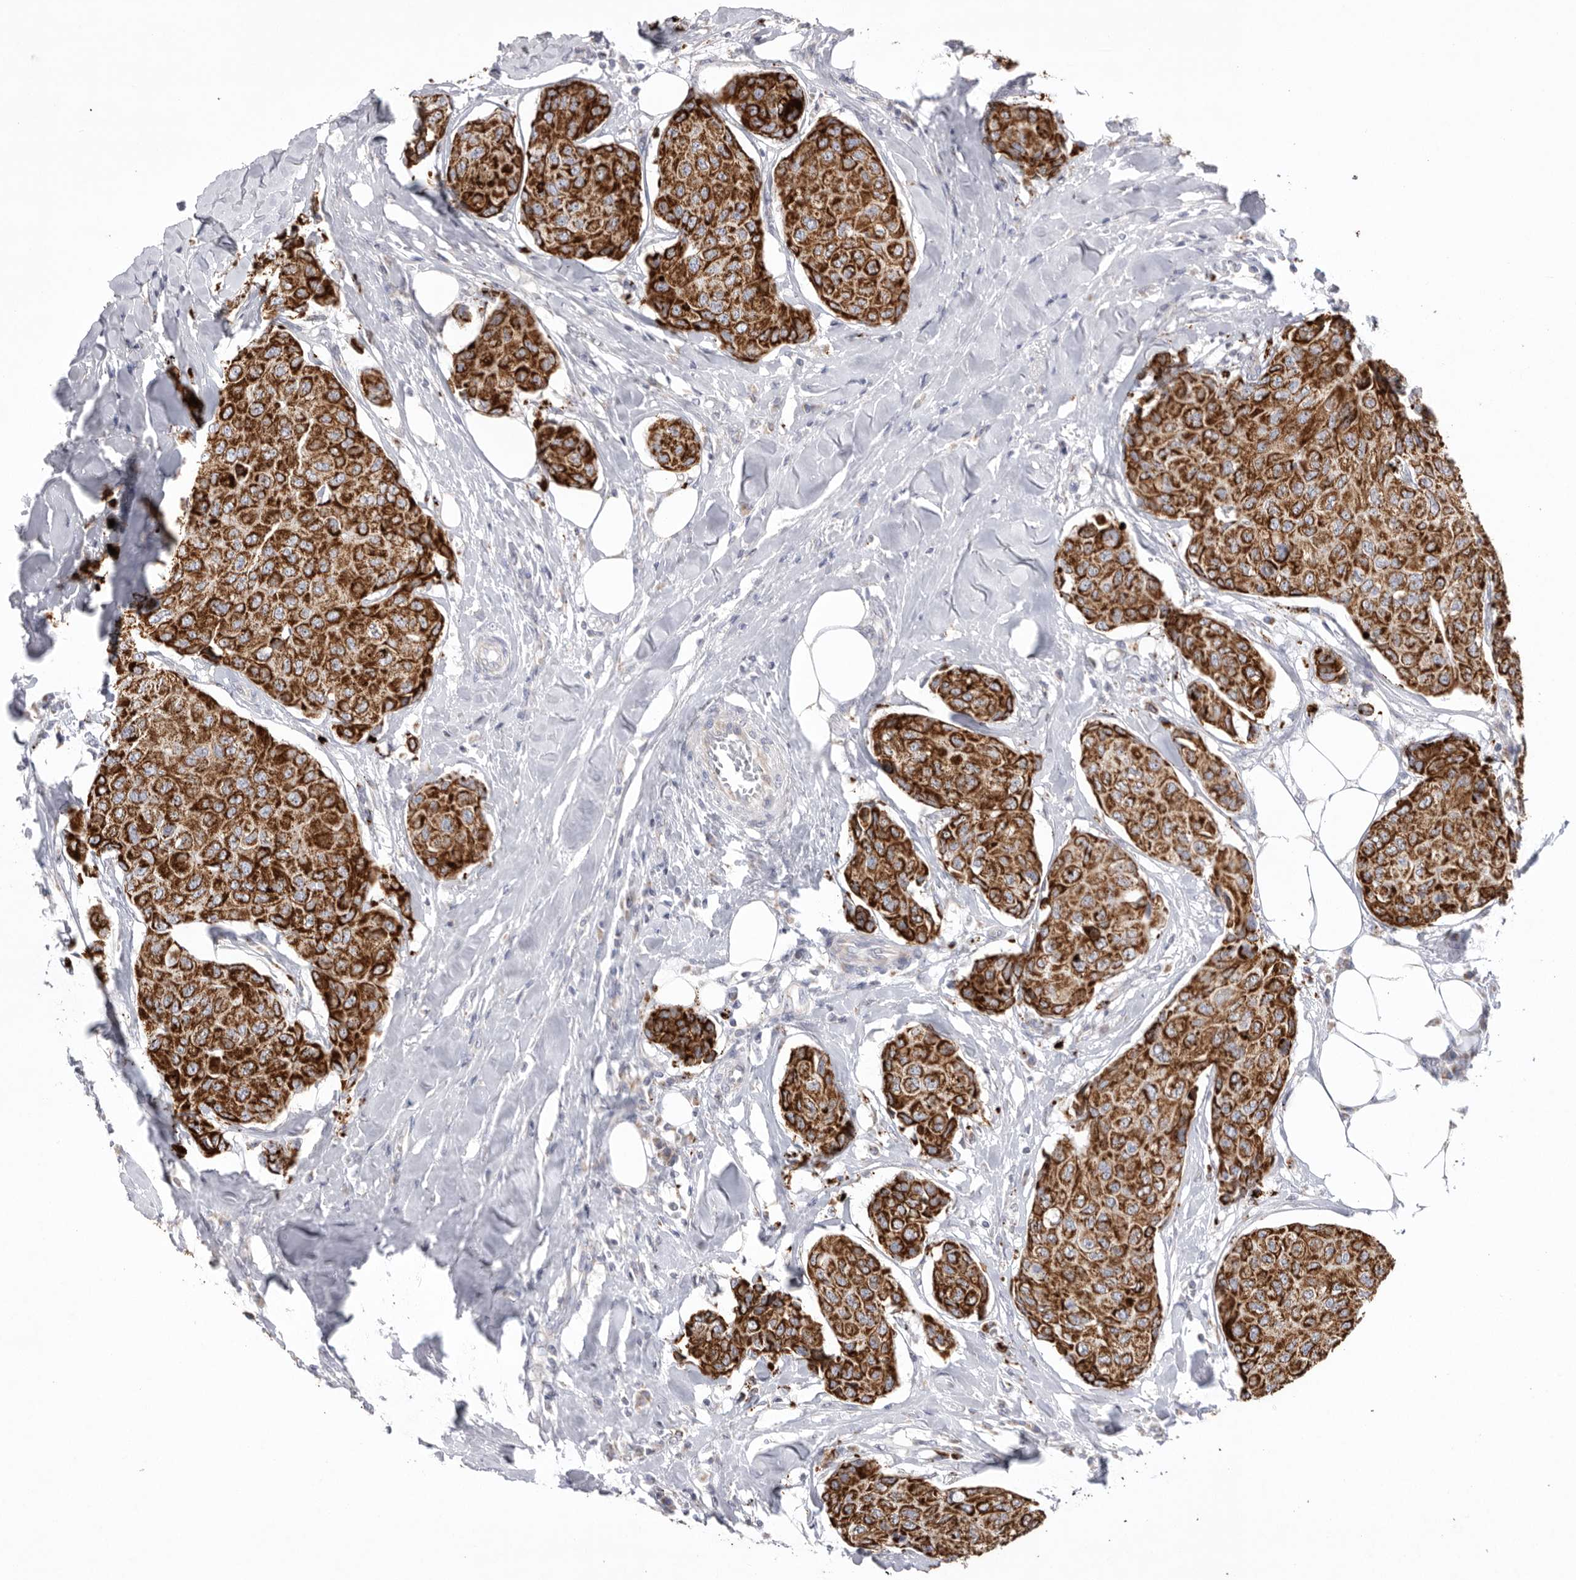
{"staining": {"intensity": "strong", "quantity": ">75%", "location": "cytoplasmic/membranous"}, "tissue": "breast cancer", "cell_type": "Tumor cells", "image_type": "cancer", "snomed": [{"axis": "morphology", "description": "Duct carcinoma"}, {"axis": "topography", "description": "Breast"}], "caption": "Immunohistochemical staining of invasive ductal carcinoma (breast) reveals high levels of strong cytoplasmic/membranous positivity in about >75% of tumor cells.", "gene": "VDAC3", "patient": {"sex": "female", "age": 80}}